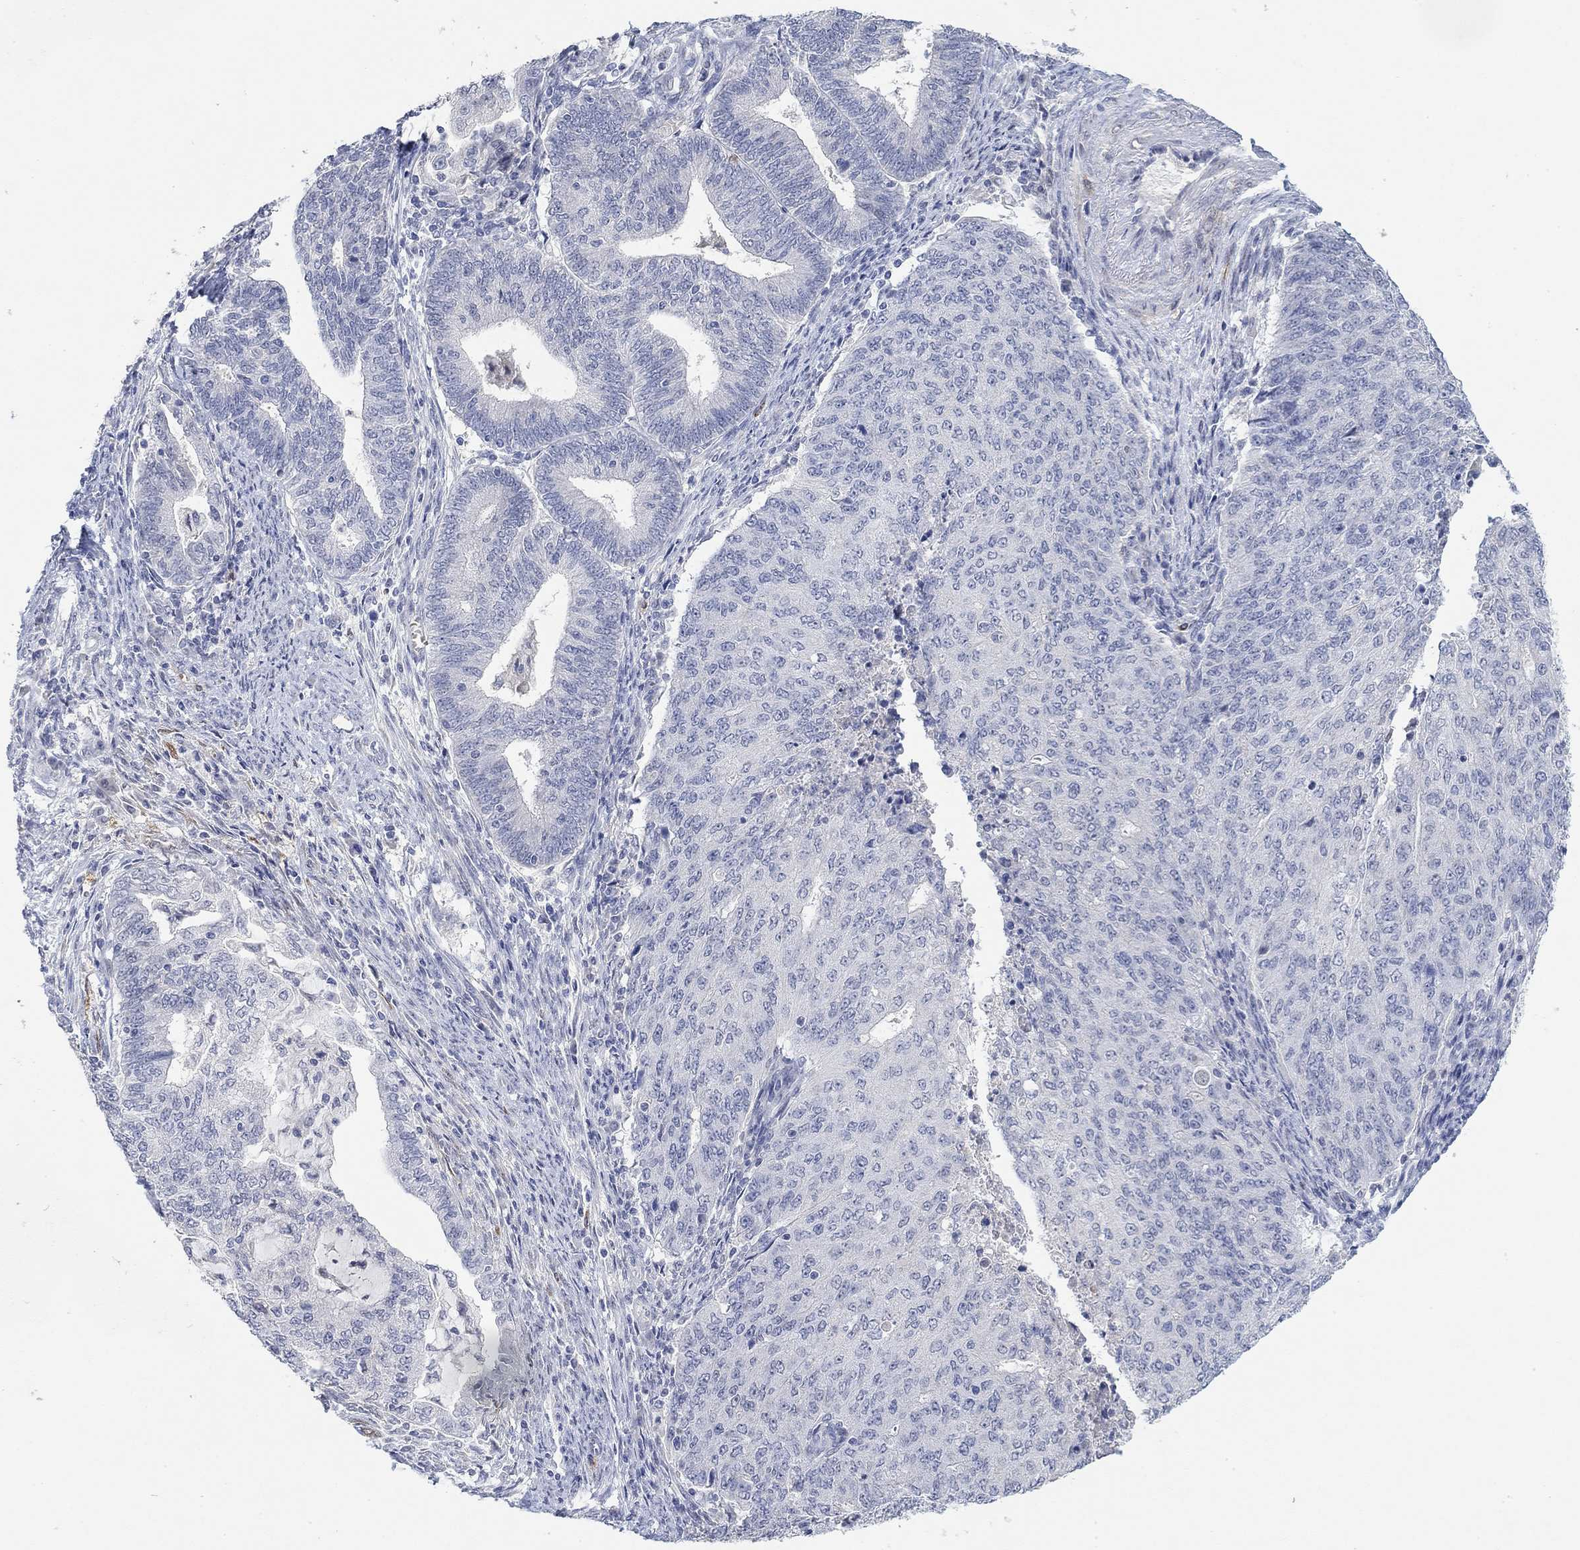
{"staining": {"intensity": "negative", "quantity": "none", "location": "none"}, "tissue": "endometrial cancer", "cell_type": "Tumor cells", "image_type": "cancer", "snomed": [{"axis": "morphology", "description": "Adenocarcinoma, NOS"}, {"axis": "topography", "description": "Endometrium"}], "caption": "This is a histopathology image of immunohistochemistry (IHC) staining of endometrial adenocarcinoma, which shows no expression in tumor cells. (DAB (3,3'-diaminobenzidine) immunohistochemistry with hematoxylin counter stain).", "gene": "VAT1L", "patient": {"sex": "female", "age": 82}}